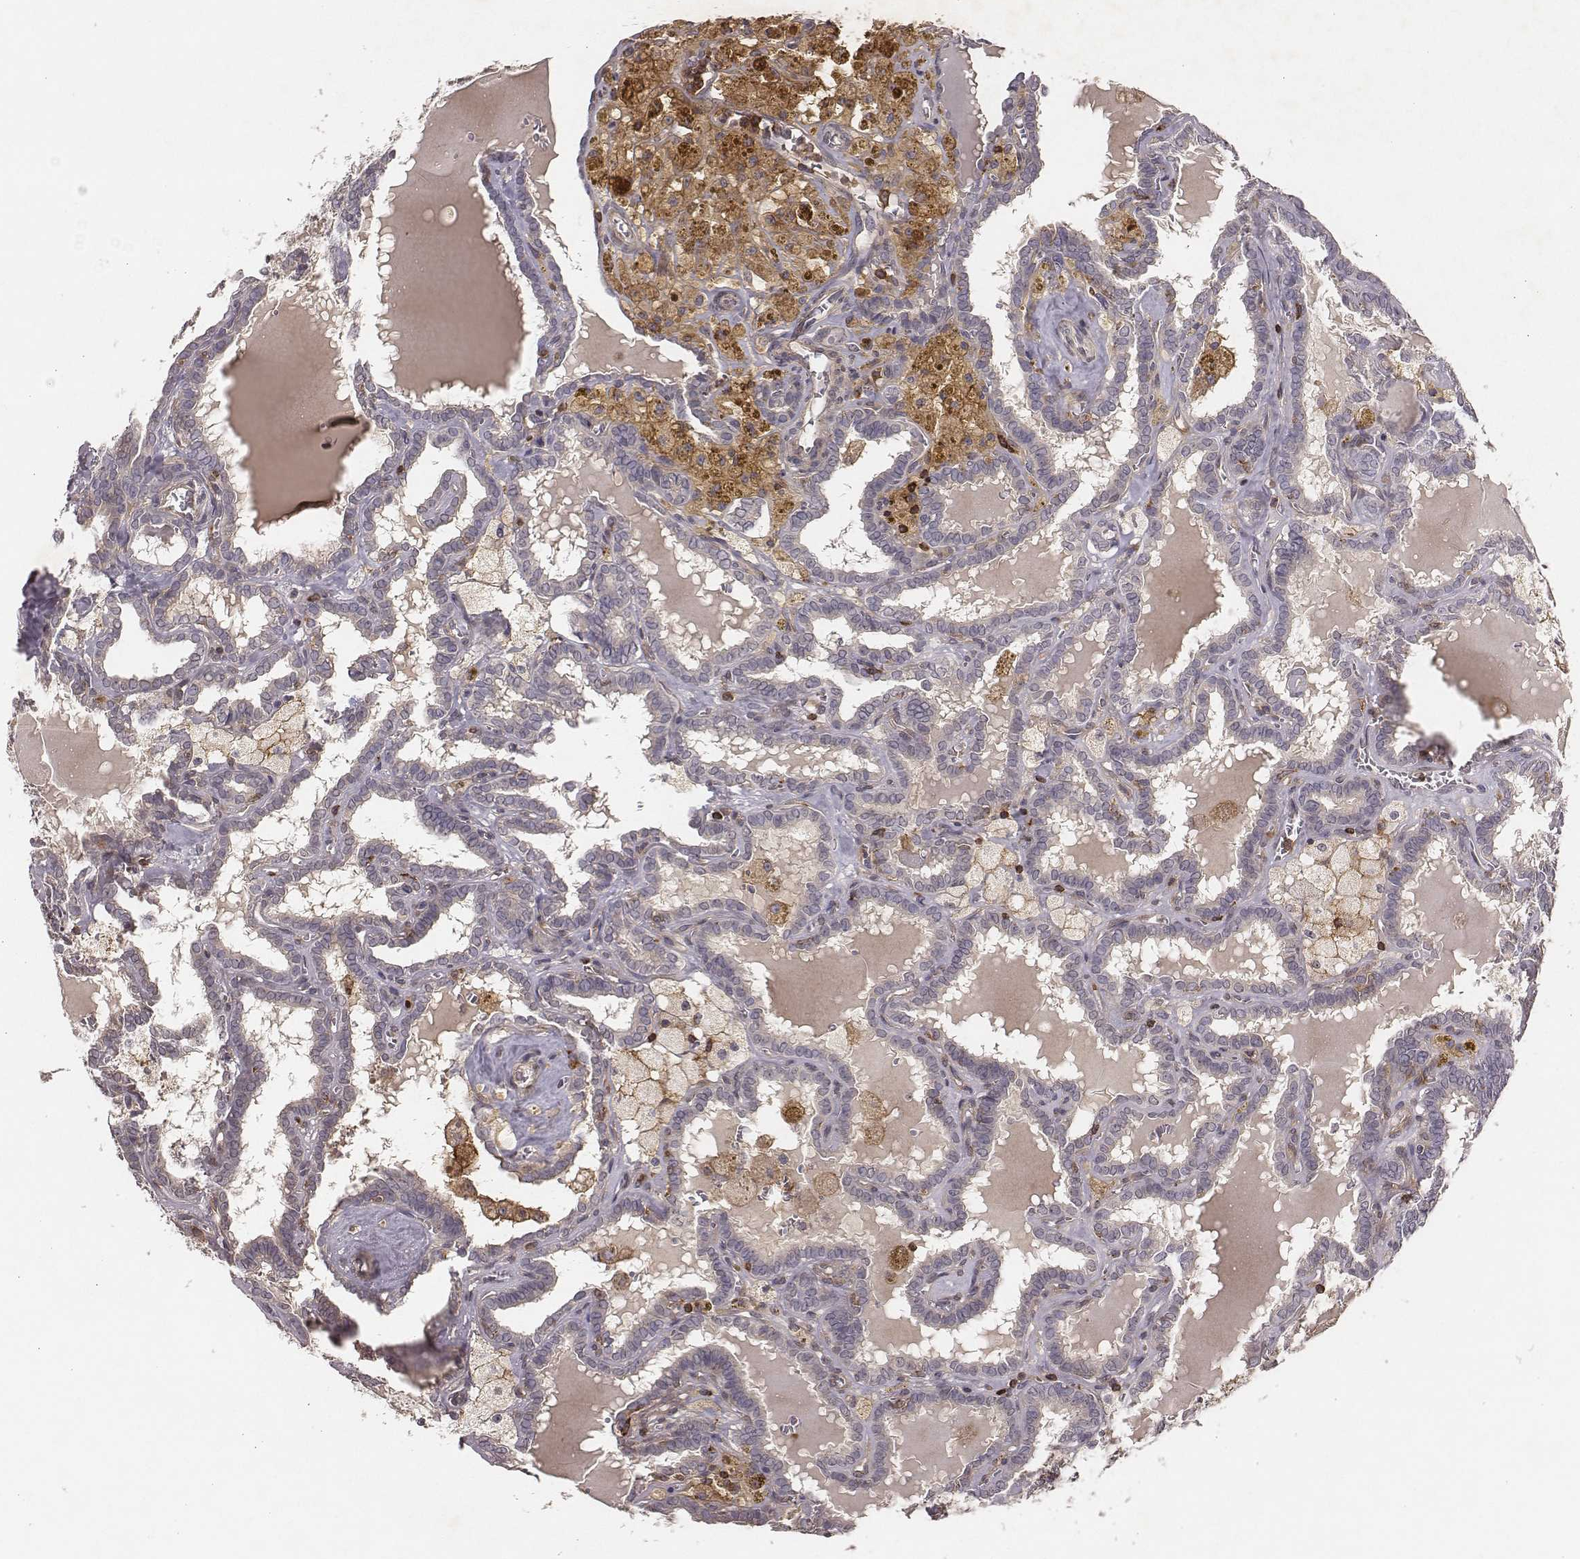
{"staining": {"intensity": "negative", "quantity": "none", "location": "none"}, "tissue": "thyroid cancer", "cell_type": "Tumor cells", "image_type": "cancer", "snomed": [{"axis": "morphology", "description": "Papillary adenocarcinoma, NOS"}, {"axis": "topography", "description": "Thyroid gland"}], "caption": "The image shows no significant positivity in tumor cells of thyroid cancer (papillary adenocarcinoma).", "gene": "PILRA", "patient": {"sex": "female", "age": 39}}